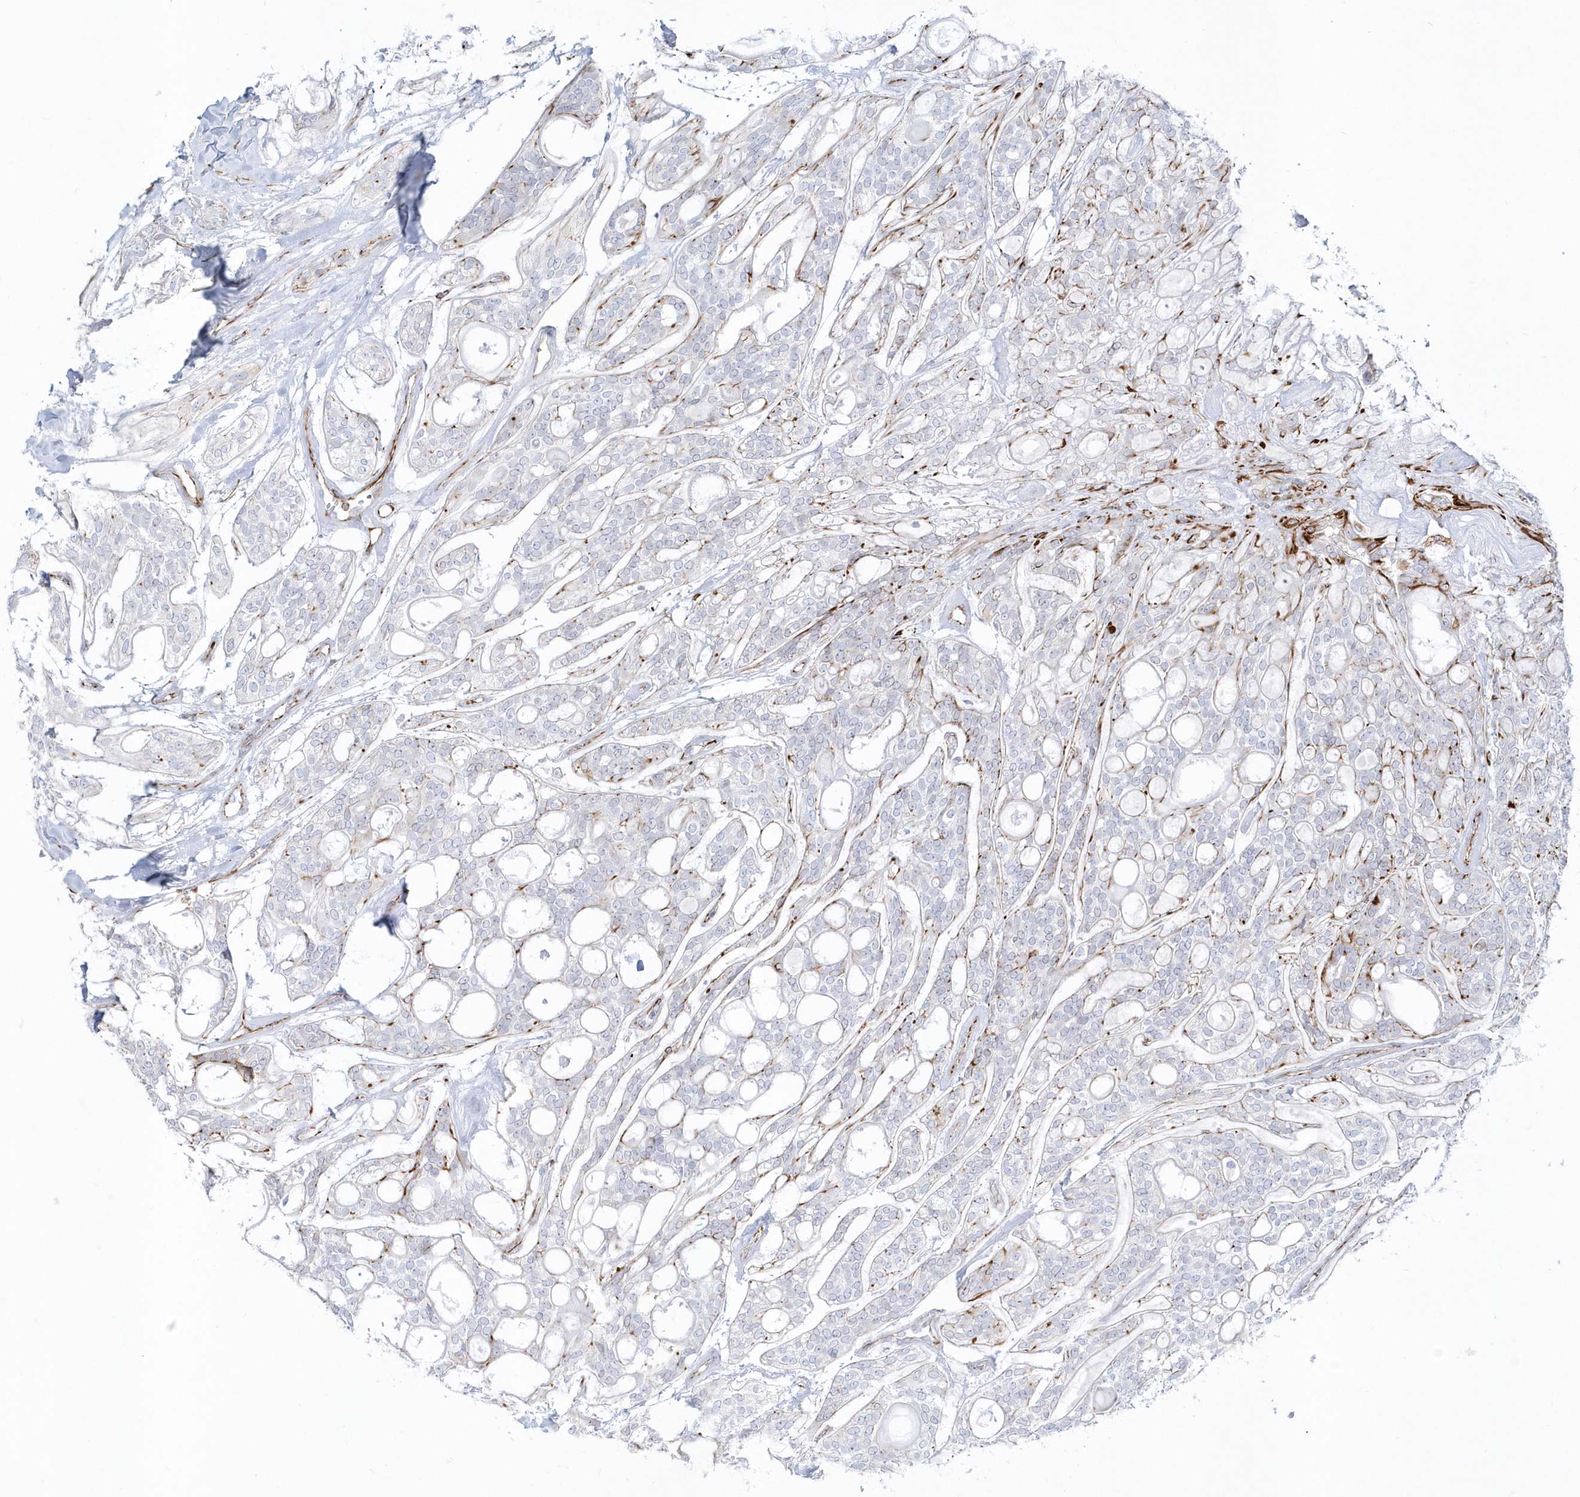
{"staining": {"intensity": "negative", "quantity": "none", "location": "none"}, "tissue": "head and neck cancer", "cell_type": "Tumor cells", "image_type": "cancer", "snomed": [{"axis": "morphology", "description": "Adenocarcinoma, NOS"}, {"axis": "topography", "description": "Head-Neck"}], "caption": "This is a micrograph of immunohistochemistry staining of head and neck cancer, which shows no positivity in tumor cells.", "gene": "PPIL6", "patient": {"sex": "male", "age": 66}}